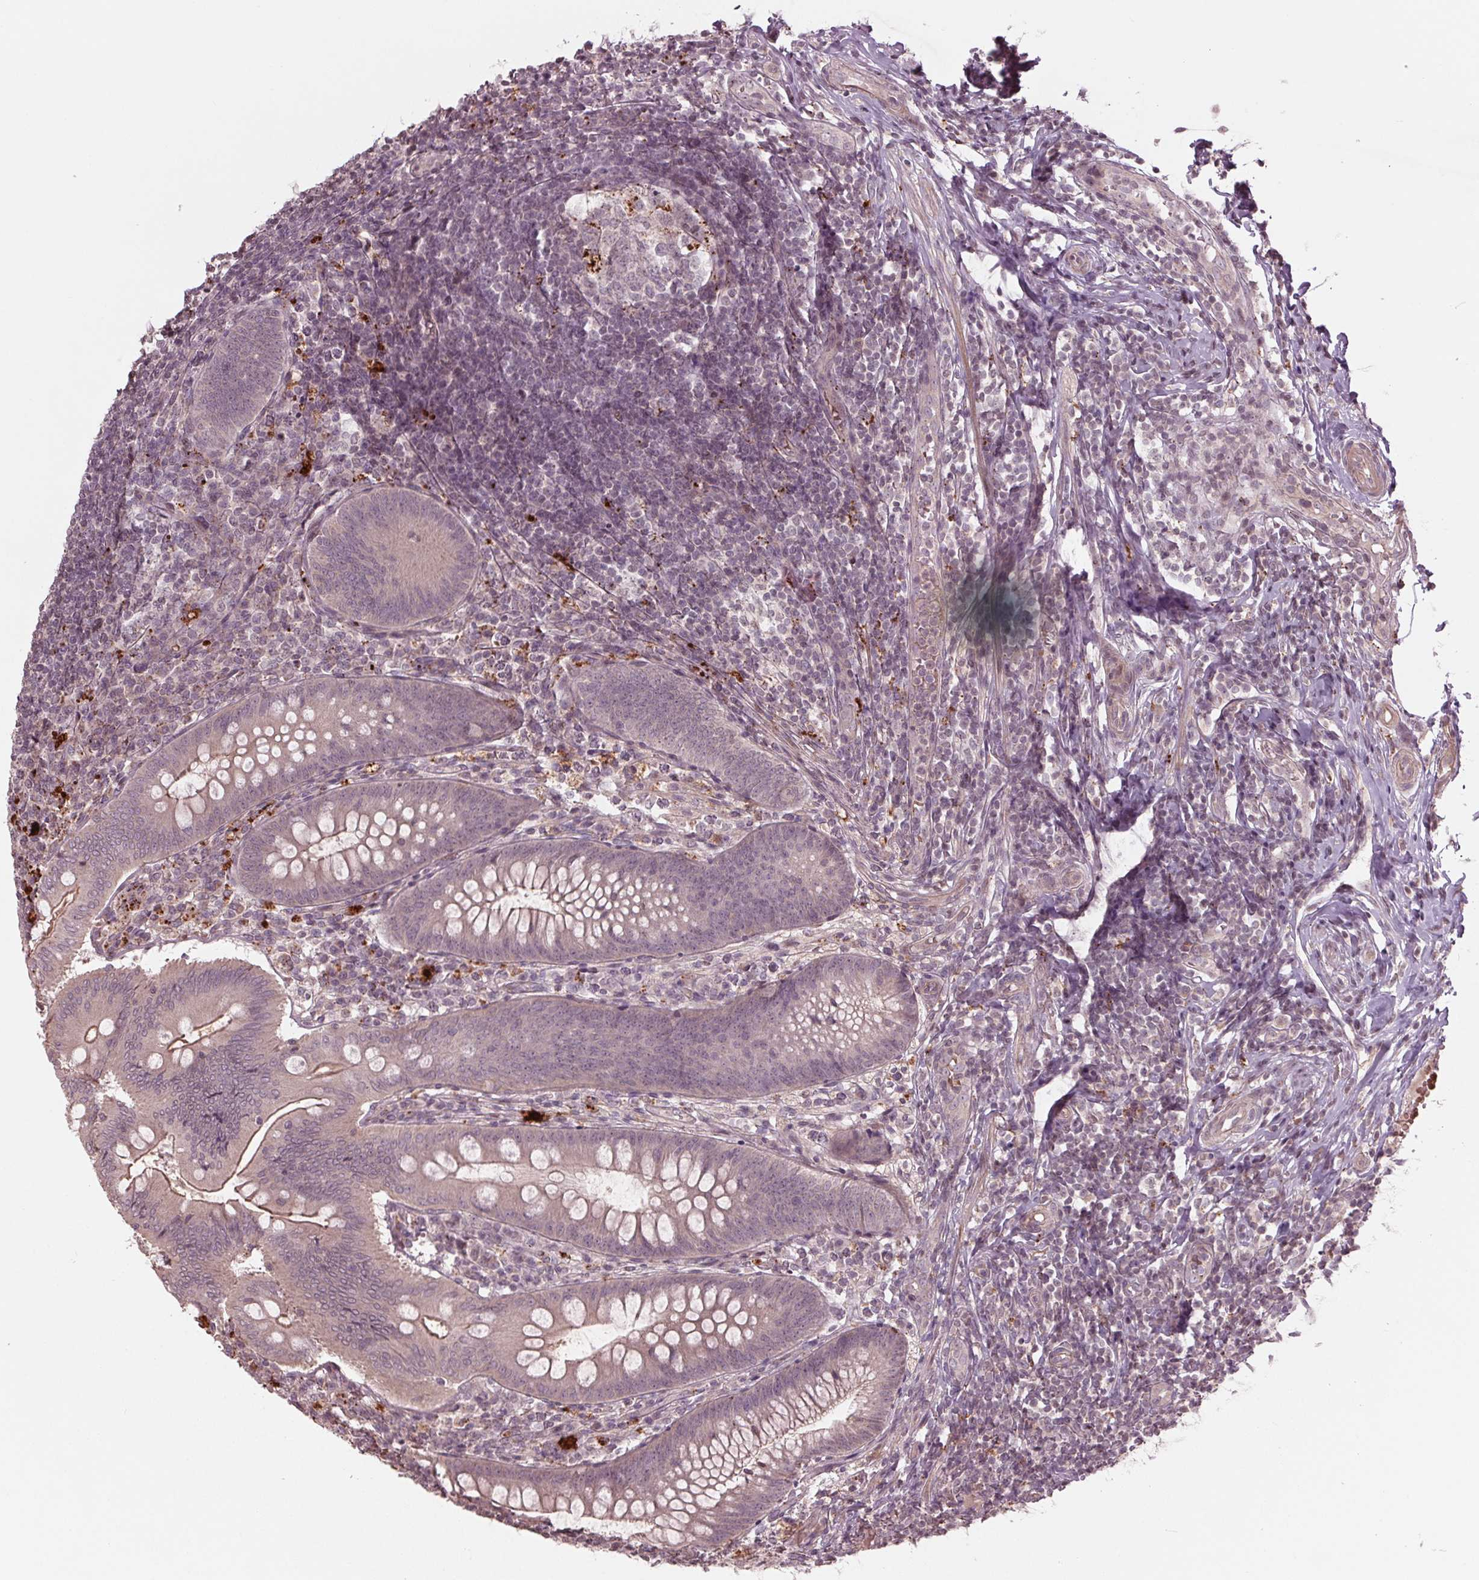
{"staining": {"intensity": "weak", "quantity": "<25%", "location": "cytoplasmic/membranous"}, "tissue": "appendix", "cell_type": "Glandular cells", "image_type": "normal", "snomed": [{"axis": "morphology", "description": "Normal tissue, NOS"}, {"axis": "morphology", "description": "Inflammation, NOS"}, {"axis": "topography", "description": "Appendix"}], "caption": "Glandular cells are negative for brown protein staining in normal appendix.", "gene": "CDKL4", "patient": {"sex": "male", "age": 16}}